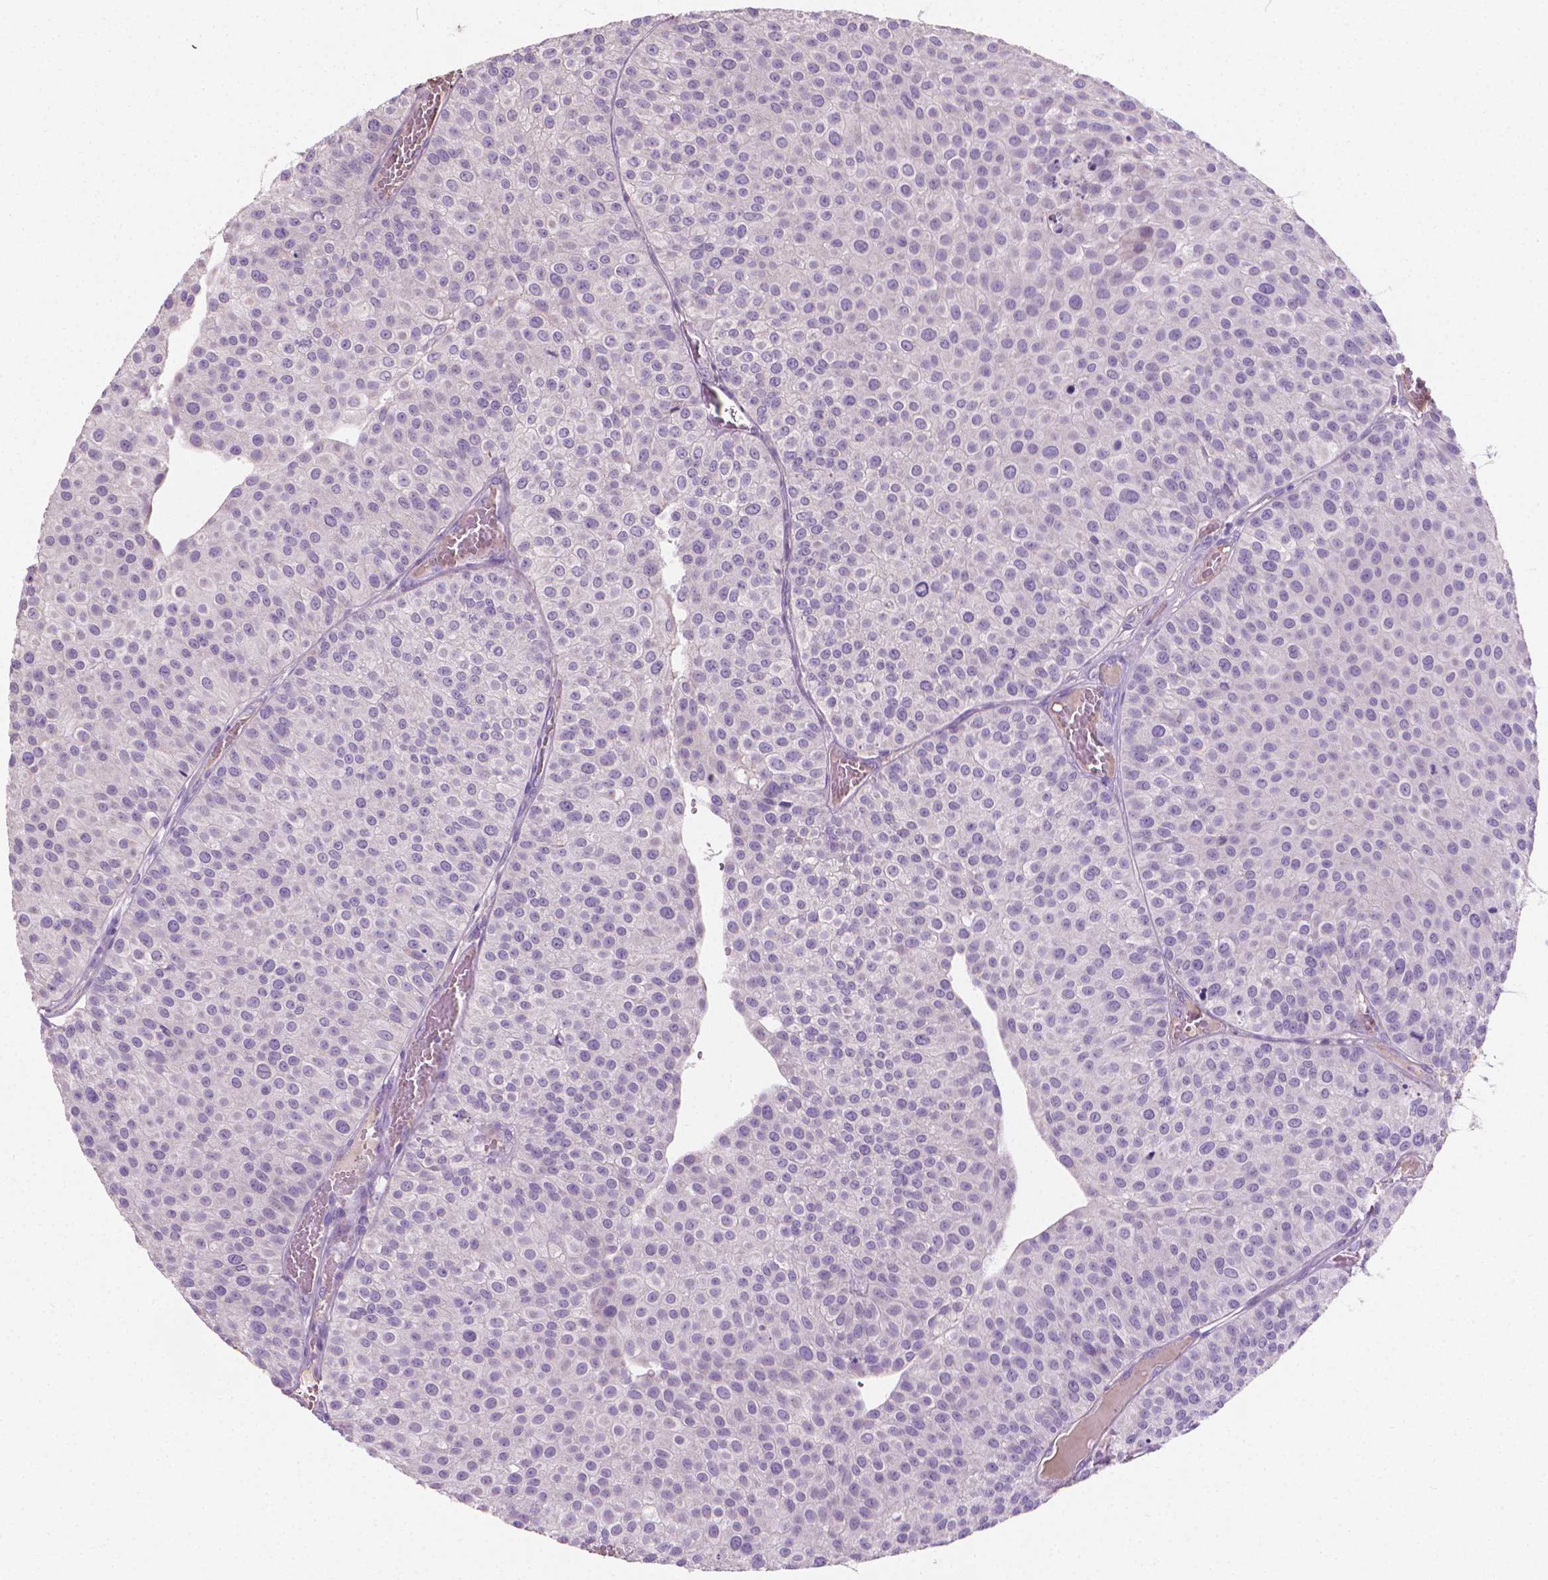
{"staining": {"intensity": "negative", "quantity": "none", "location": "none"}, "tissue": "urothelial cancer", "cell_type": "Tumor cells", "image_type": "cancer", "snomed": [{"axis": "morphology", "description": "Urothelial carcinoma, Low grade"}, {"axis": "topography", "description": "Urinary bladder"}], "caption": "This is an immunohistochemistry image of human urothelial cancer. There is no staining in tumor cells.", "gene": "CABCOCO1", "patient": {"sex": "female", "age": 87}}